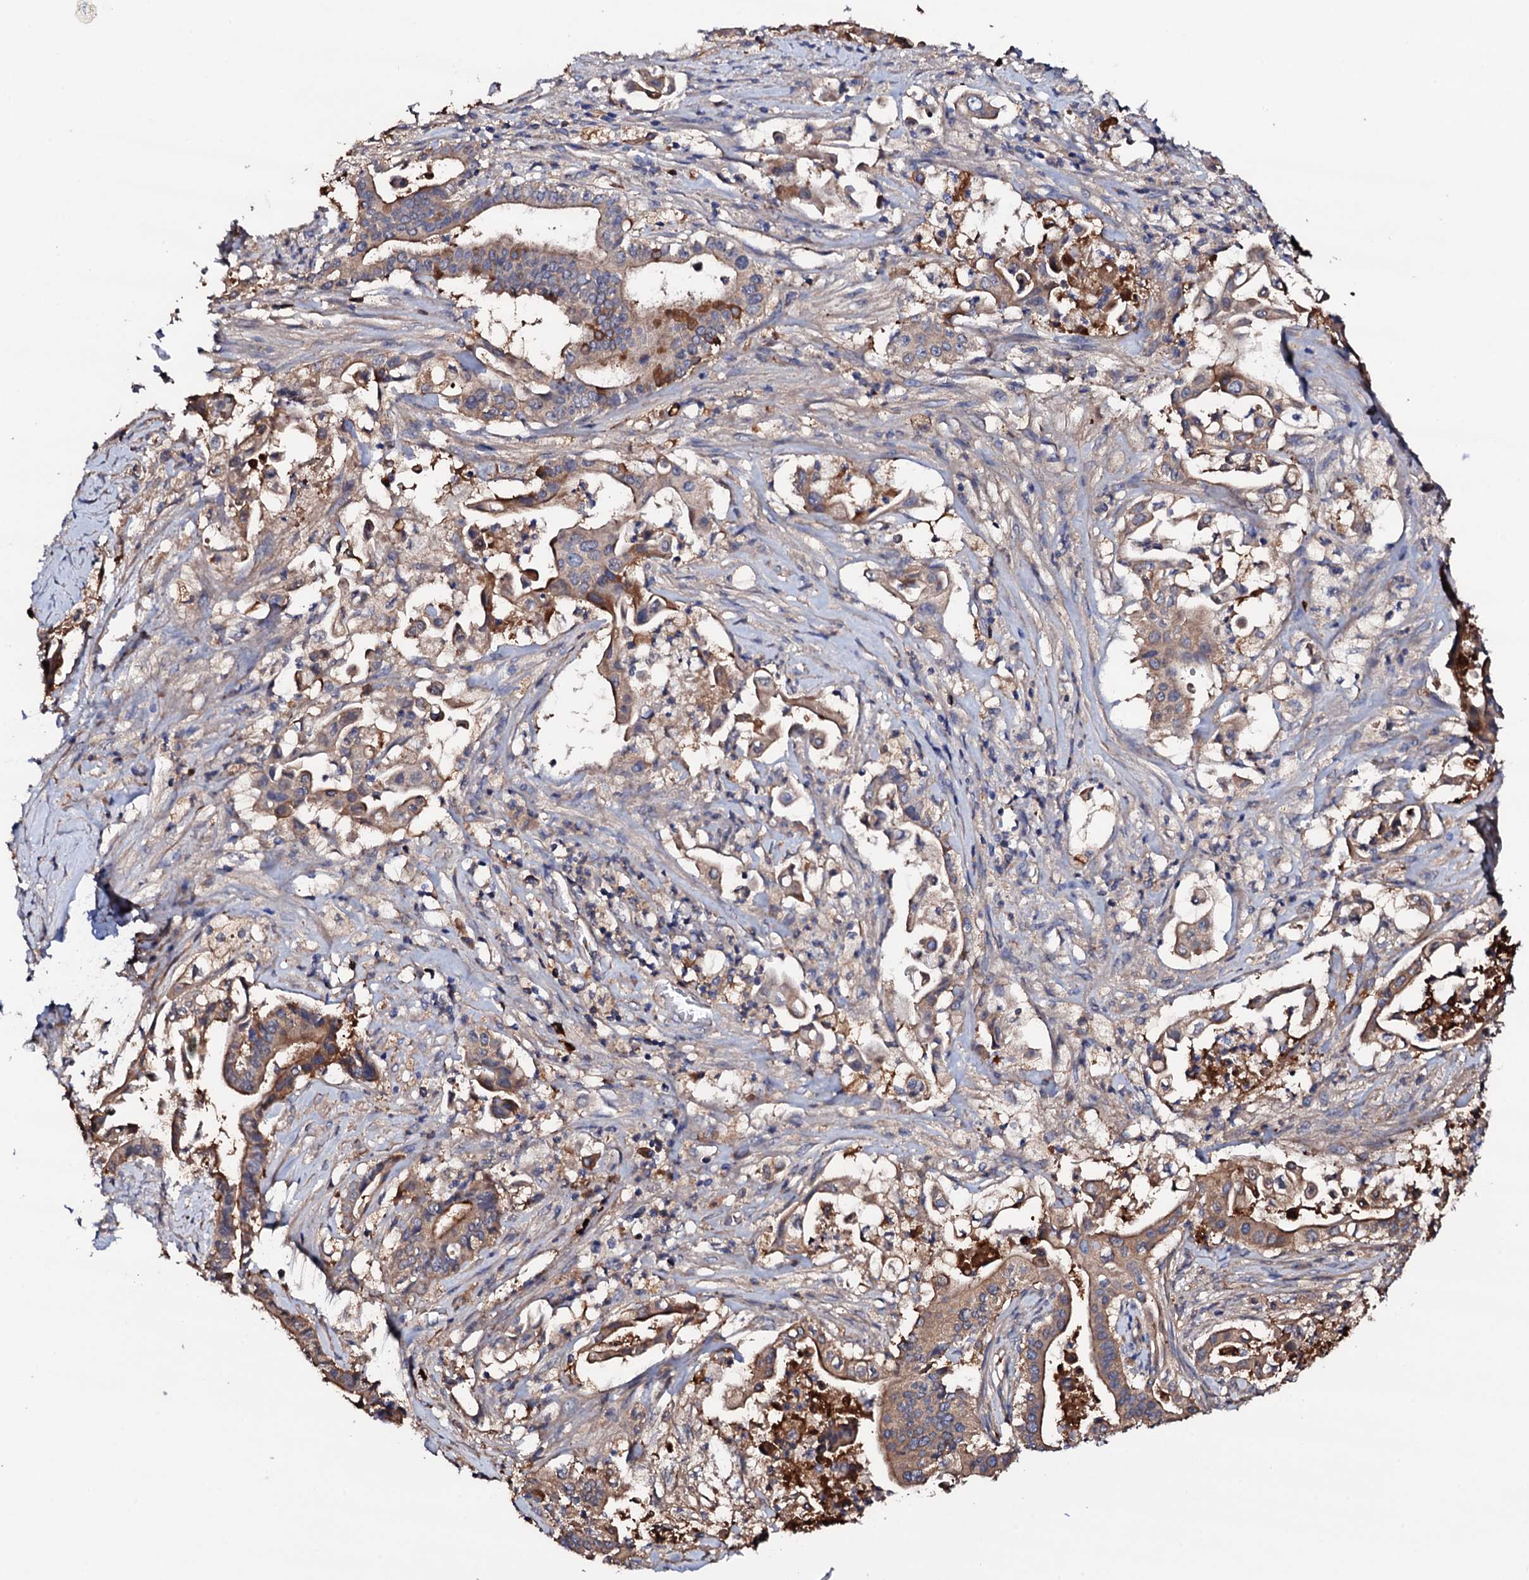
{"staining": {"intensity": "moderate", "quantity": "25%-75%", "location": "cytoplasmic/membranous"}, "tissue": "pancreatic cancer", "cell_type": "Tumor cells", "image_type": "cancer", "snomed": [{"axis": "morphology", "description": "Adenocarcinoma, NOS"}, {"axis": "topography", "description": "Pancreas"}], "caption": "A brown stain shows moderate cytoplasmic/membranous positivity of a protein in adenocarcinoma (pancreatic) tumor cells.", "gene": "TCAF2", "patient": {"sex": "female", "age": 77}}